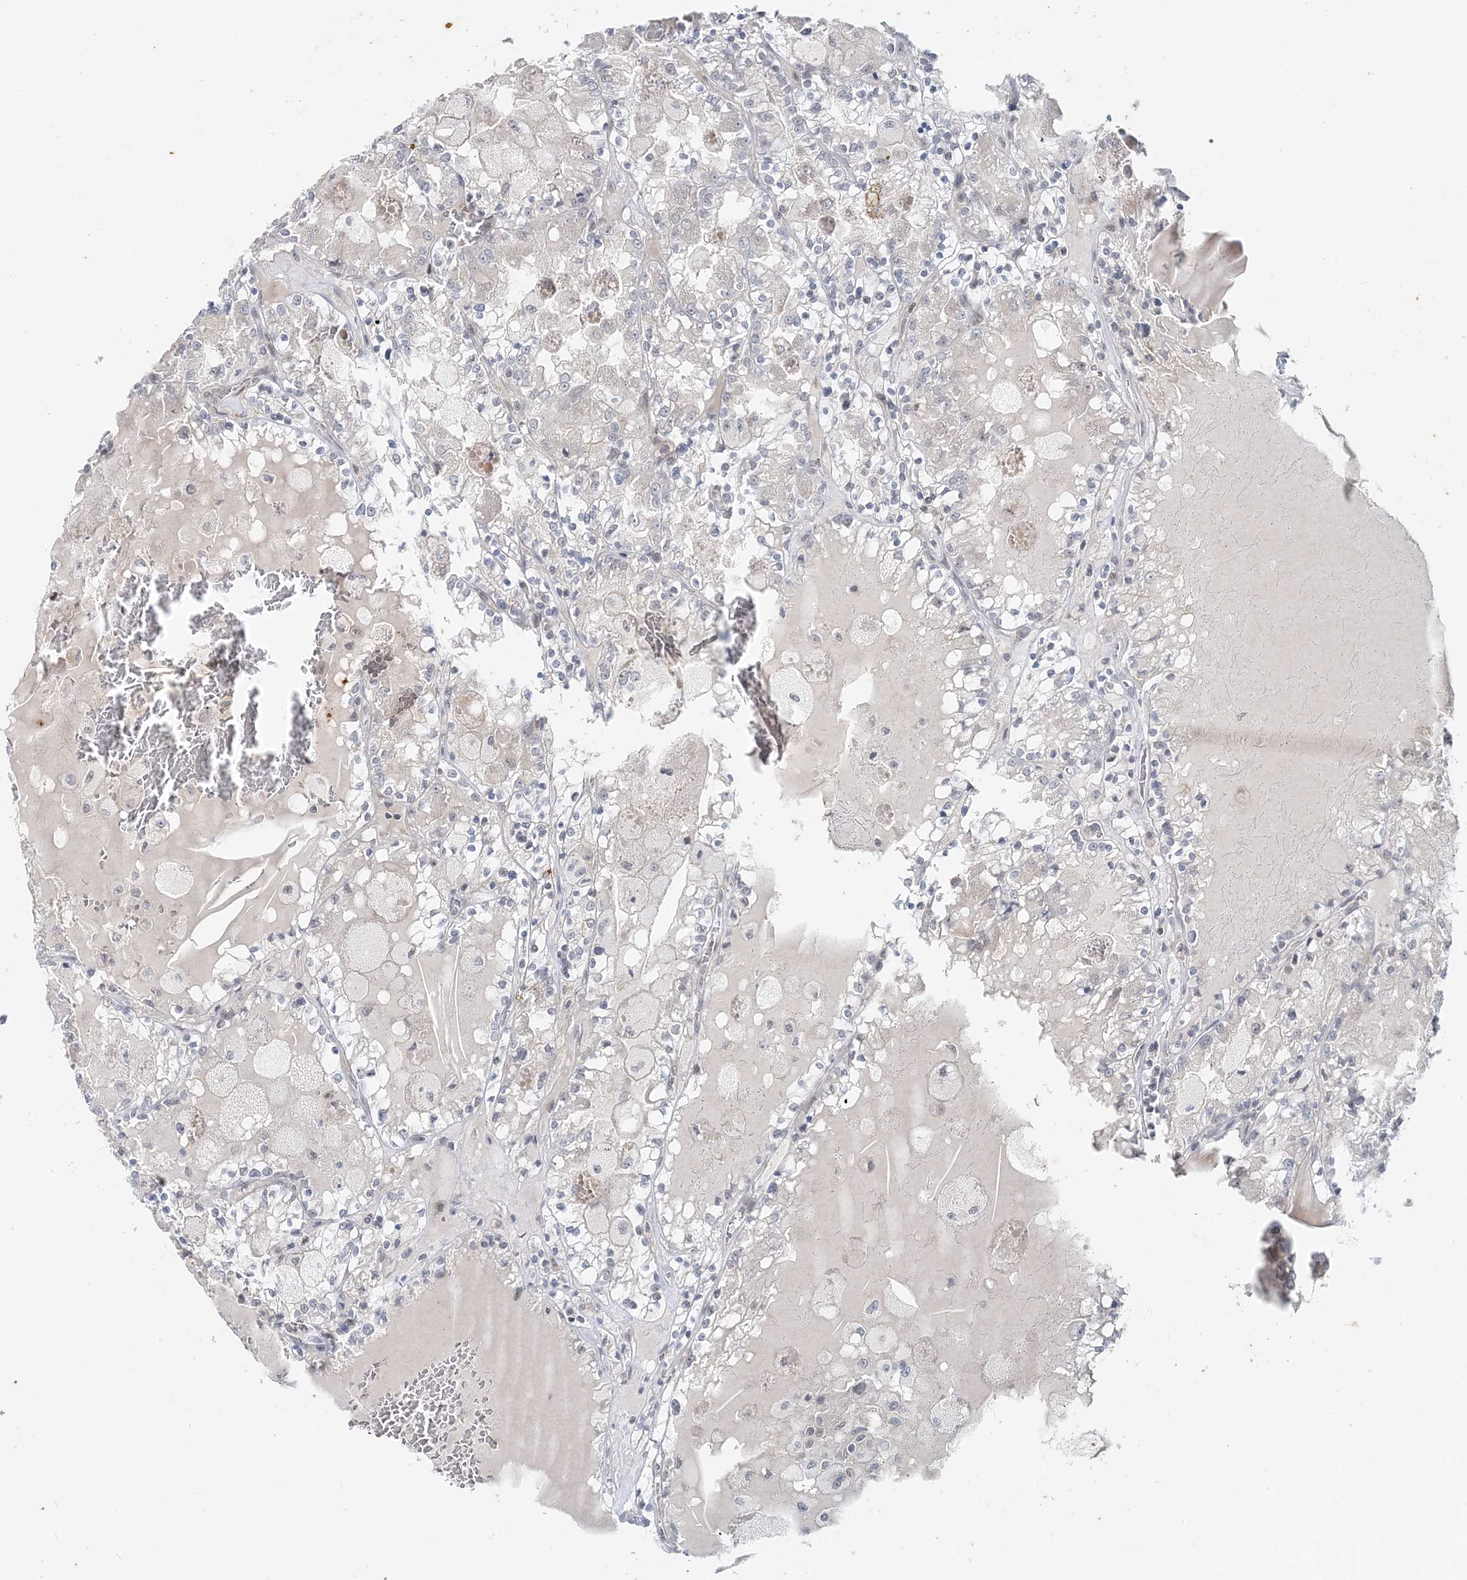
{"staining": {"intensity": "negative", "quantity": "none", "location": "none"}, "tissue": "renal cancer", "cell_type": "Tumor cells", "image_type": "cancer", "snomed": [{"axis": "morphology", "description": "Adenocarcinoma, NOS"}, {"axis": "topography", "description": "Kidney"}], "caption": "Tumor cells show no significant staining in renal cancer (adenocarcinoma). Nuclei are stained in blue.", "gene": "LEXM", "patient": {"sex": "female", "age": 56}}